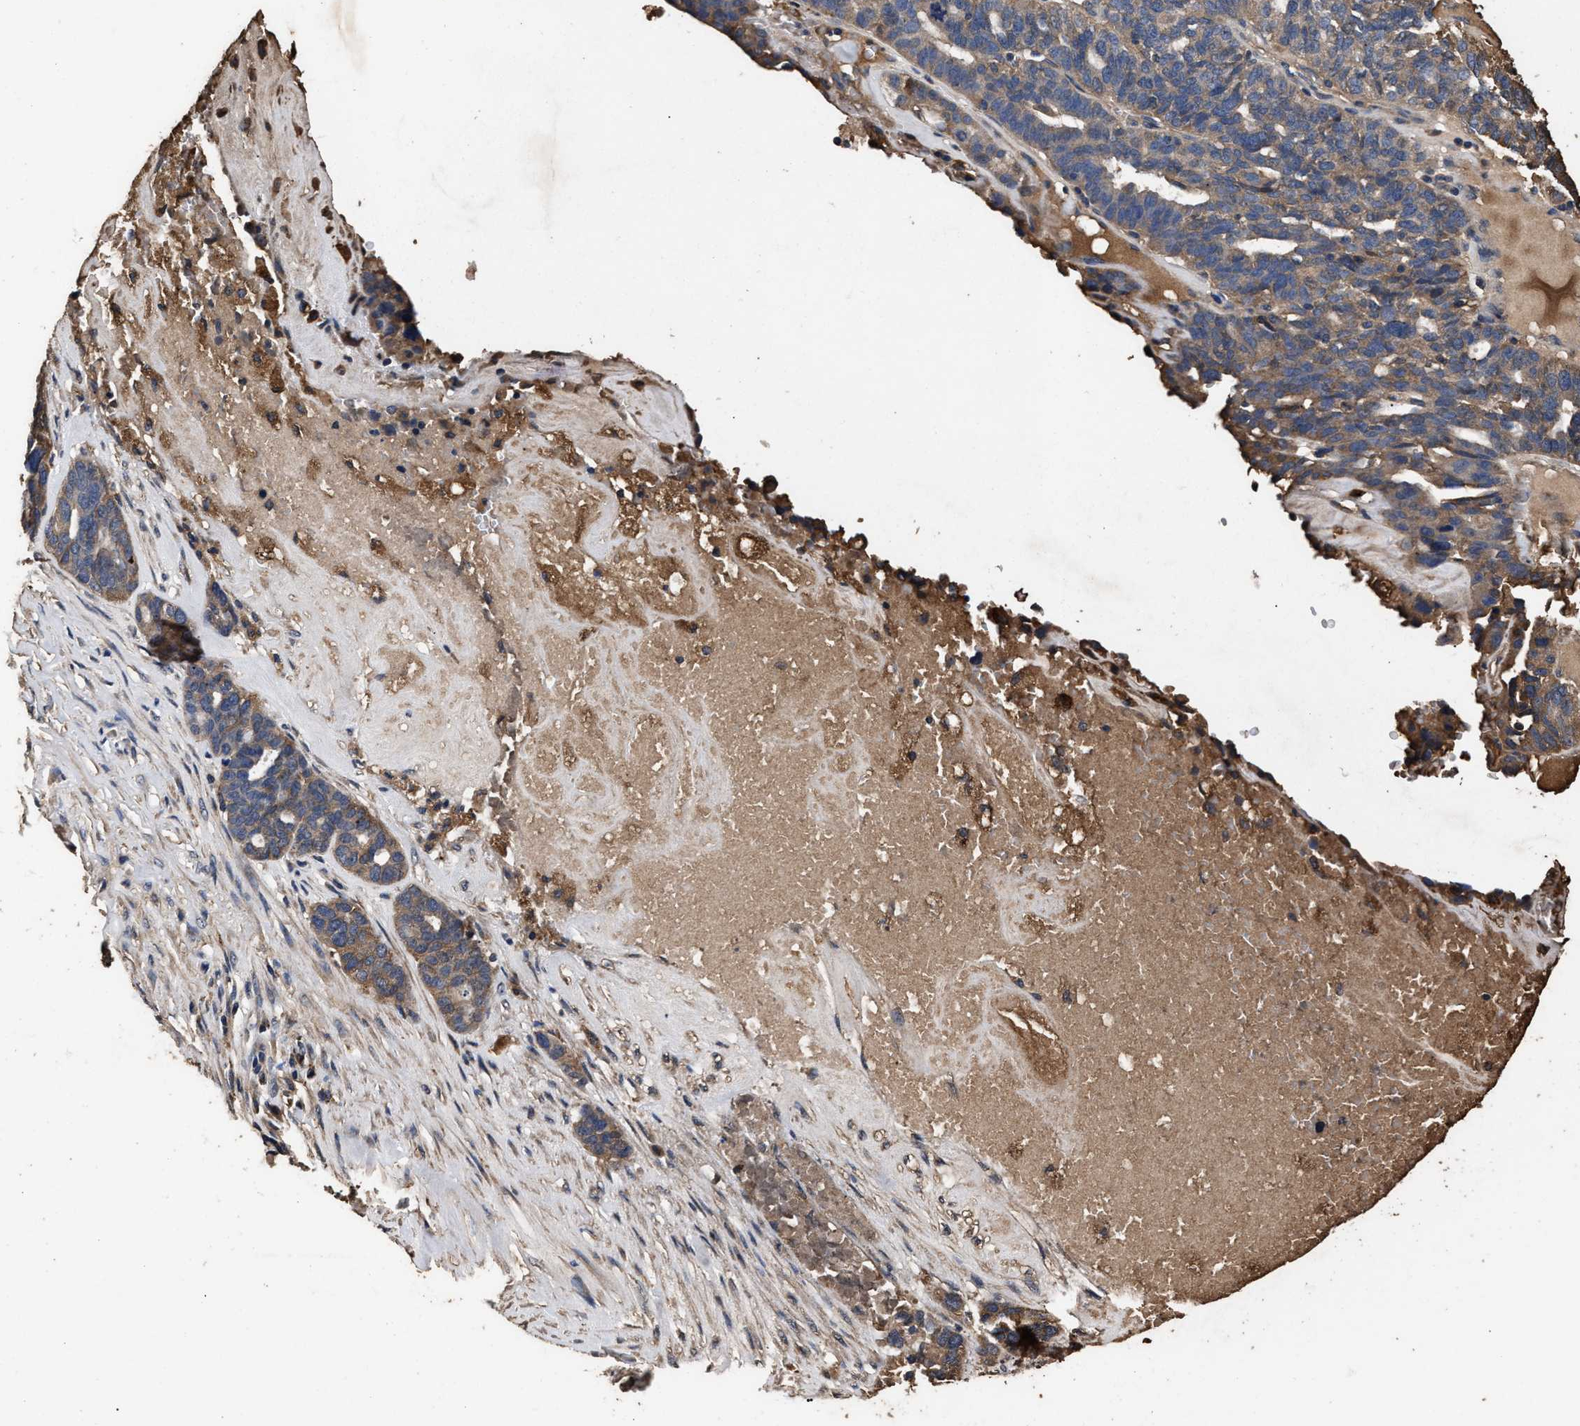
{"staining": {"intensity": "moderate", "quantity": ">75%", "location": "cytoplasmic/membranous"}, "tissue": "ovarian cancer", "cell_type": "Tumor cells", "image_type": "cancer", "snomed": [{"axis": "morphology", "description": "Cystadenocarcinoma, serous, NOS"}, {"axis": "topography", "description": "Ovary"}], "caption": "Immunohistochemistry (IHC) staining of serous cystadenocarcinoma (ovarian), which reveals medium levels of moderate cytoplasmic/membranous staining in about >75% of tumor cells indicating moderate cytoplasmic/membranous protein staining. The staining was performed using DAB (brown) for protein detection and nuclei were counterstained in hematoxylin (blue).", "gene": "KYAT1", "patient": {"sex": "female", "age": 59}}